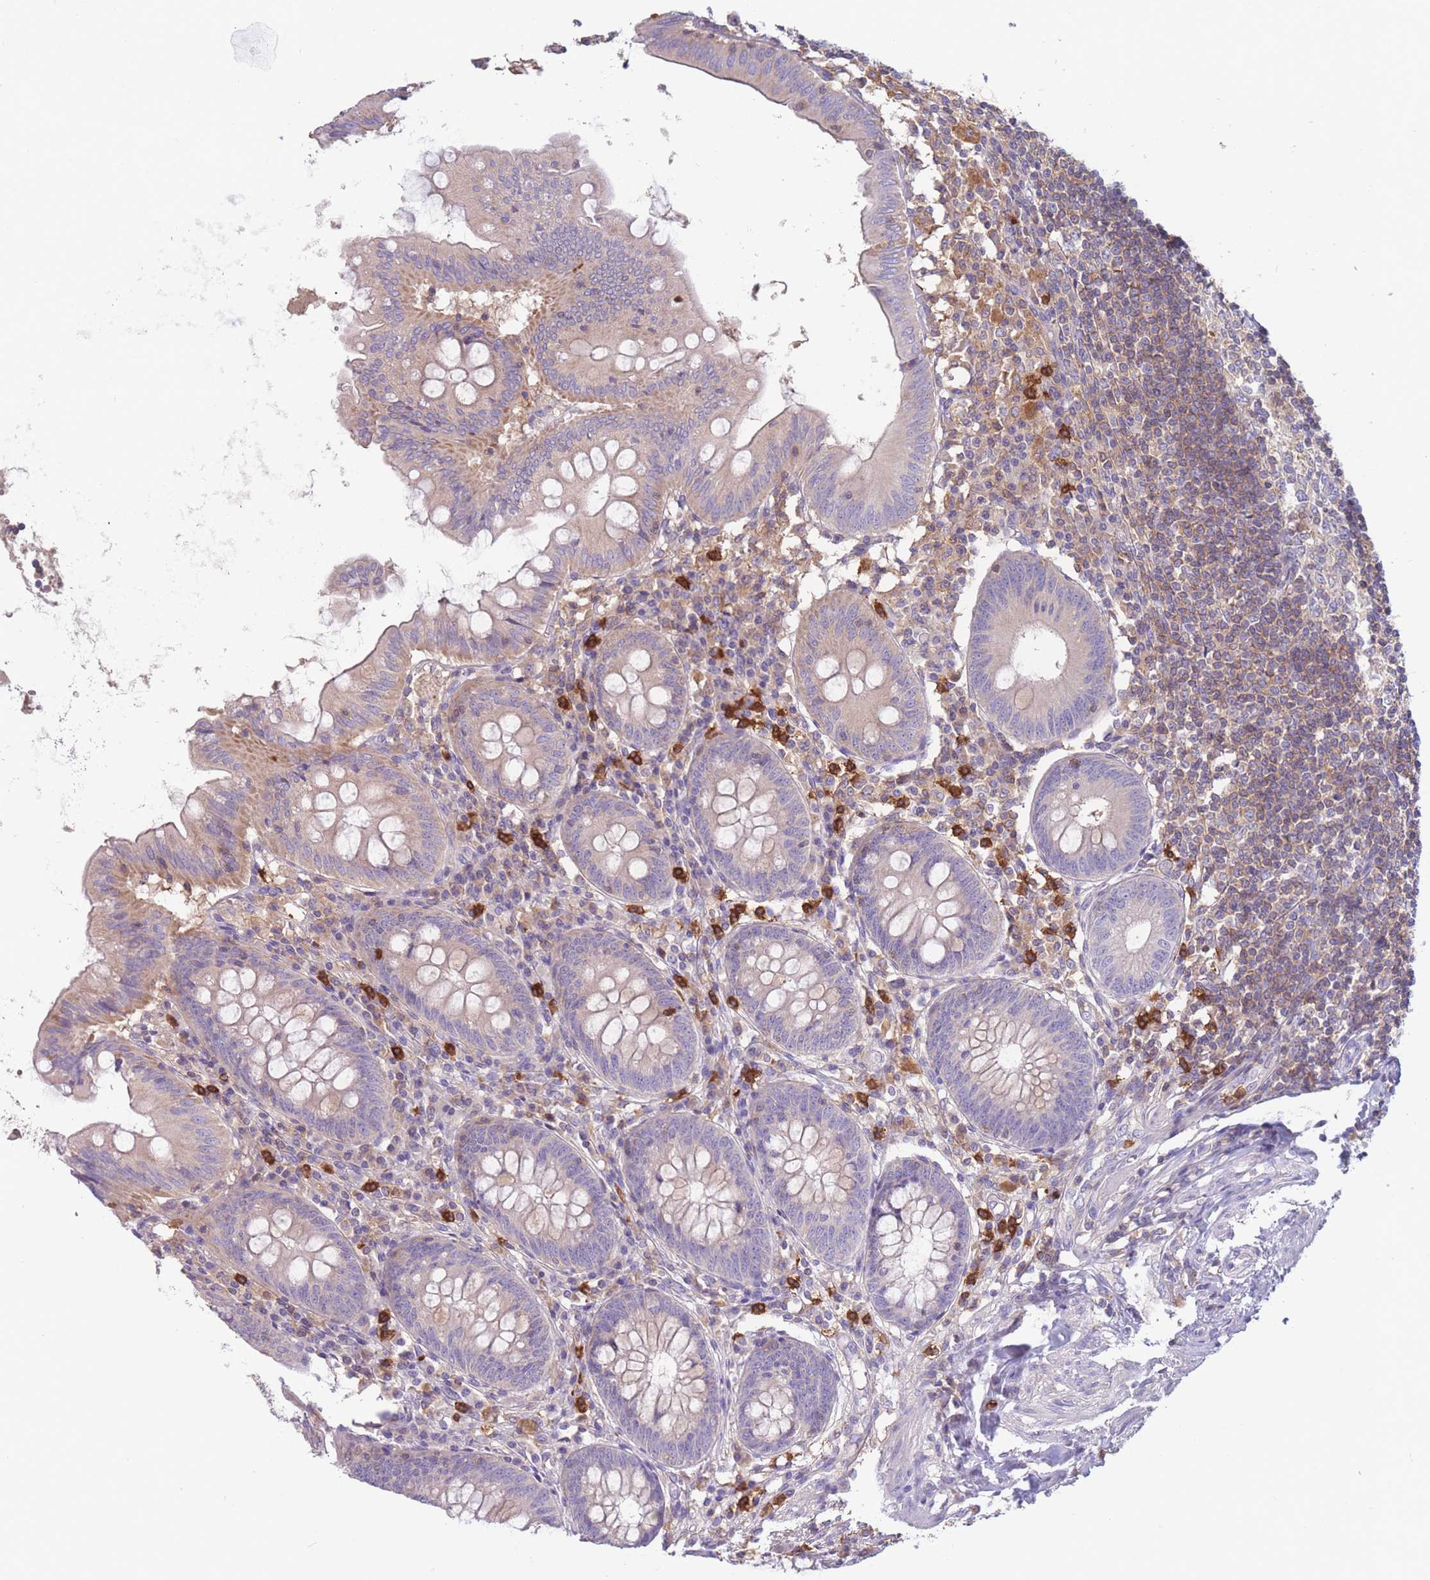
{"staining": {"intensity": "weak", "quantity": "25%-75%", "location": "cytoplasmic/membranous"}, "tissue": "appendix", "cell_type": "Glandular cells", "image_type": "normal", "snomed": [{"axis": "morphology", "description": "Normal tissue, NOS"}, {"axis": "topography", "description": "Appendix"}], "caption": "Protein staining displays weak cytoplasmic/membranous positivity in about 25%-75% of glandular cells in benign appendix.", "gene": "ST3GAL4", "patient": {"sex": "female", "age": 54}}